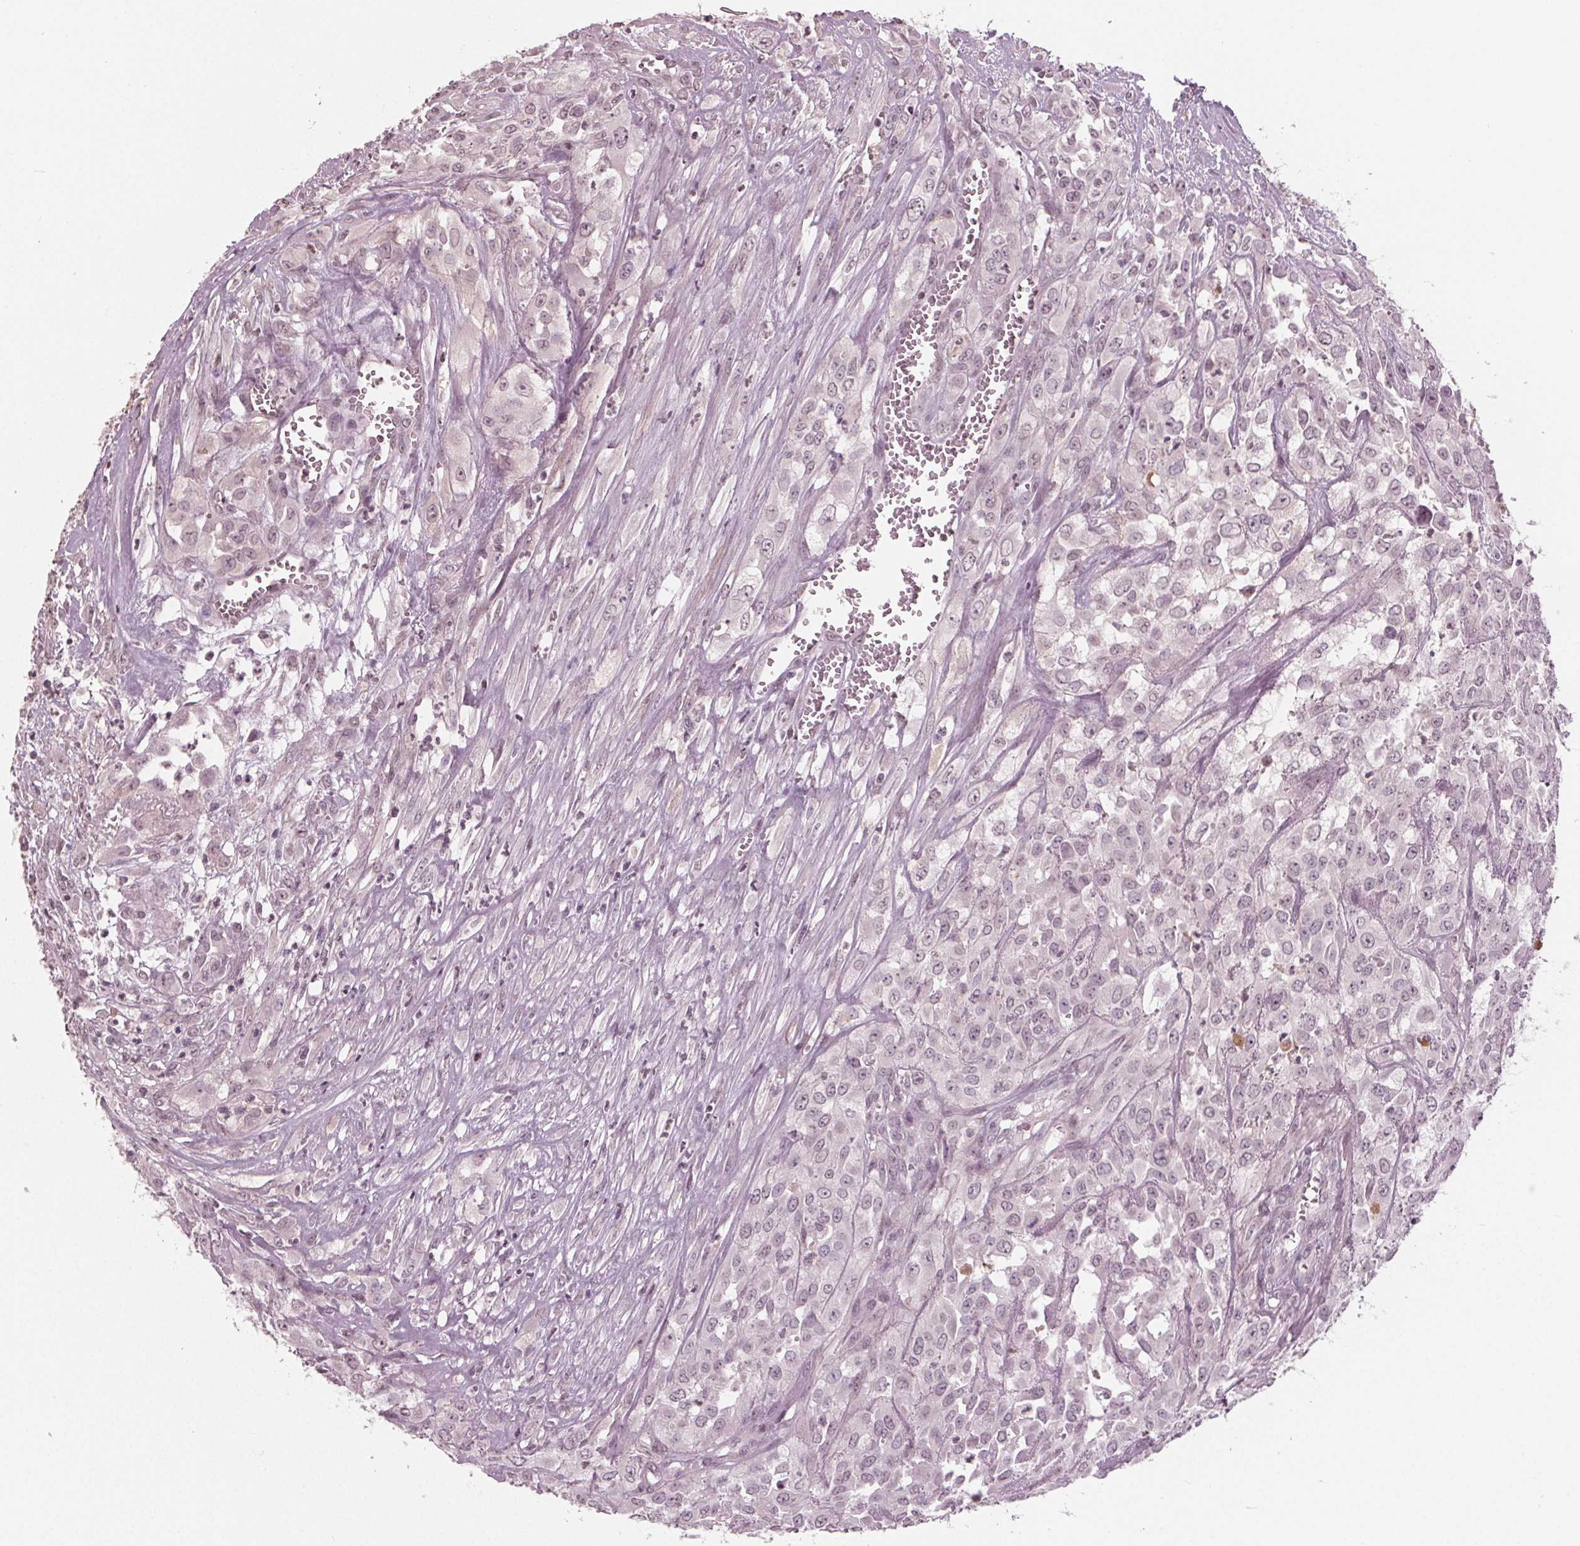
{"staining": {"intensity": "negative", "quantity": "none", "location": "none"}, "tissue": "urothelial cancer", "cell_type": "Tumor cells", "image_type": "cancer", "snomed": [{"axis": "morphology", "description": "Urothelial carcinoma, High grade"}, {"axis": "topography", "description": "Urinary bladder"}], "caption": "Human urothelial cancer stained for a protein using immunohistochemistry demonstrates no expression in tumor cells.", "gene": "CXCL16", "patient": {"sex": "male", "age": 67}}